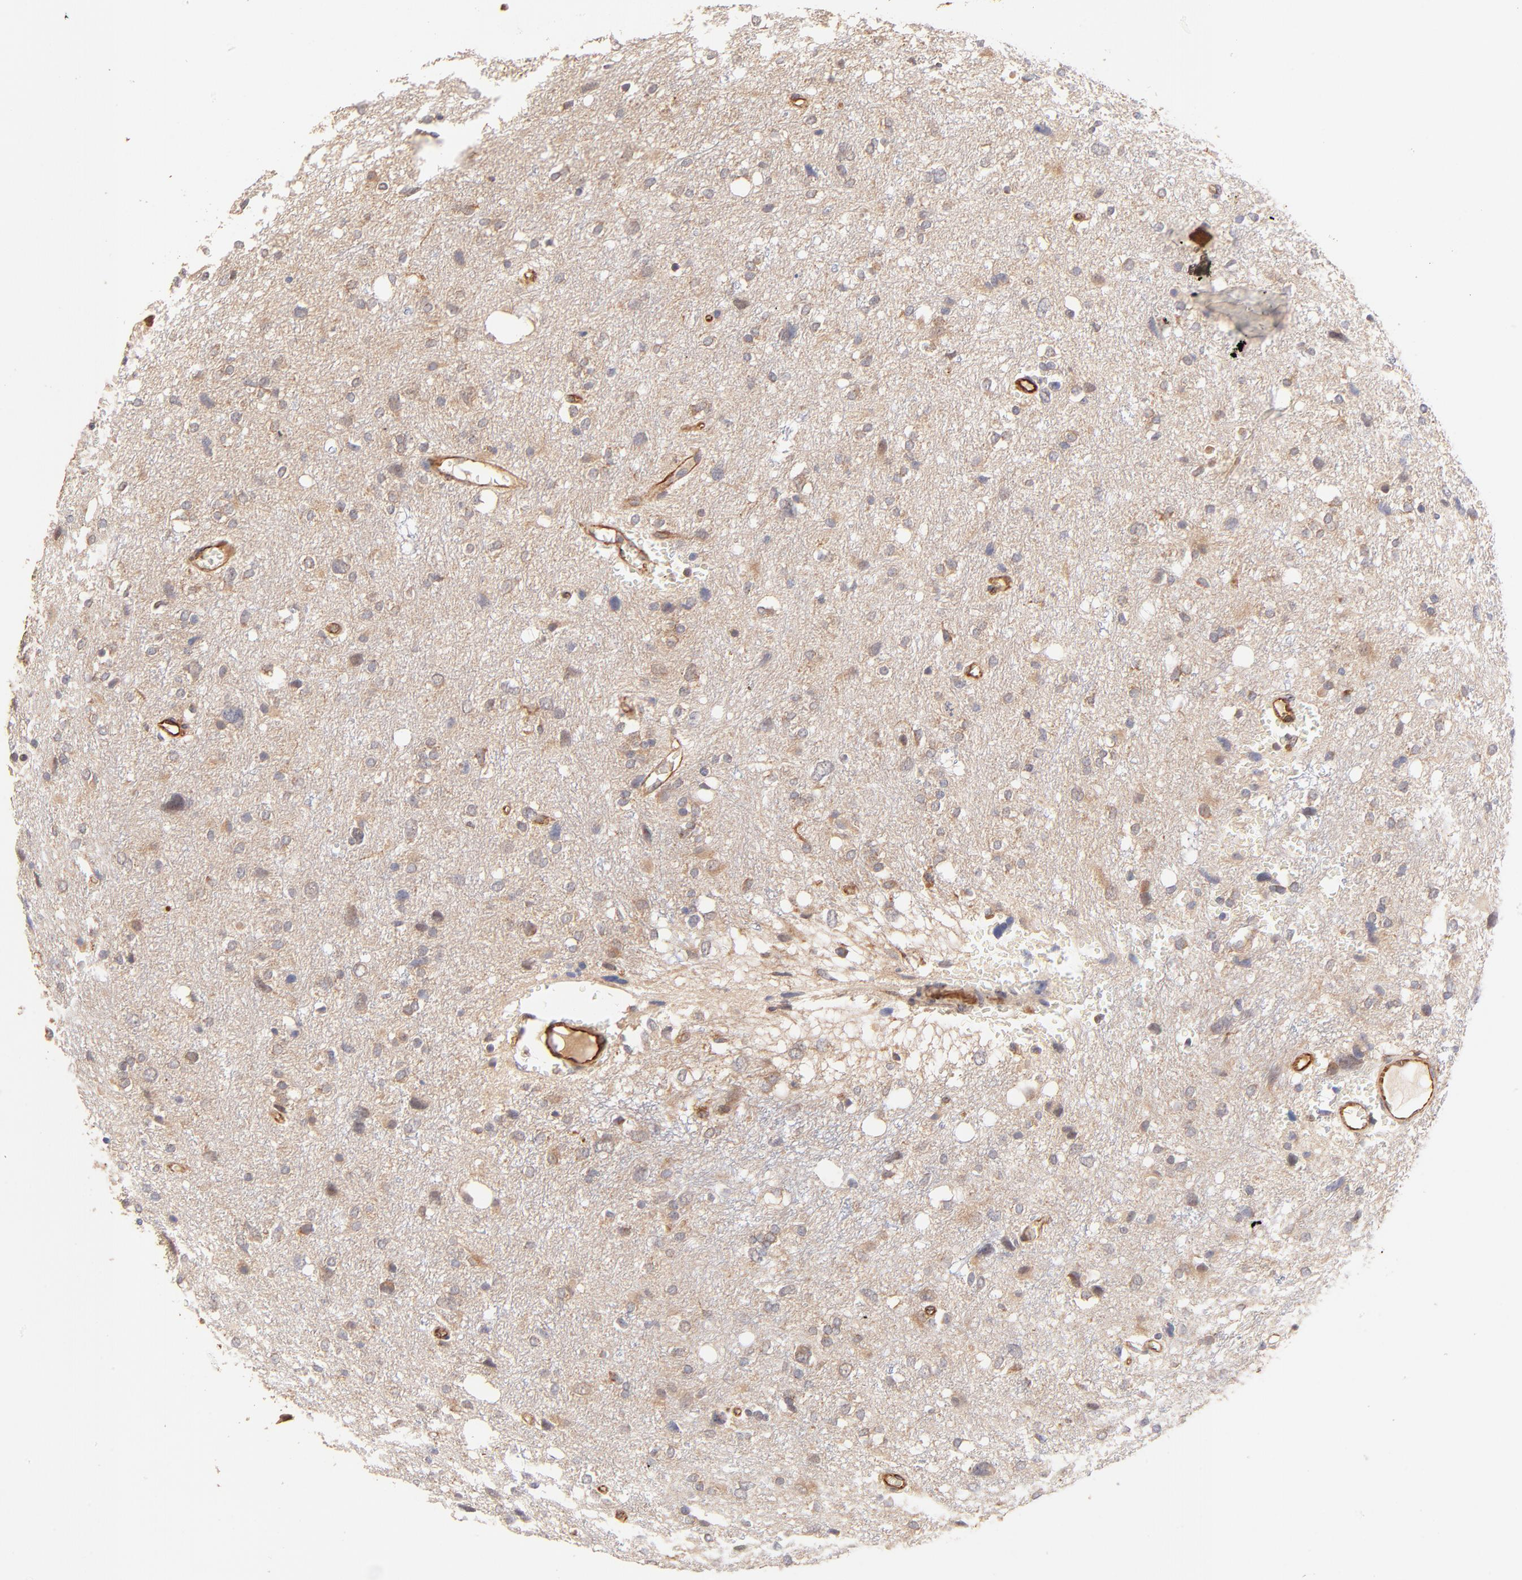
{"staining": {"intensity": "weak", "quantity": "25%-75%", "location": "cytoplasmic/membranous"}, "tissue": "glioma", "cell_type": "Tumor cells", "image_type": "cancer", "snomed": [{"axis": "morphology", "description": "Glioma, malignant, High grade"}, {"axis": "topography", "description": "Brain"}], "caption": "Immunohistochemistry image of neoplastic tissue: human high-grade glioma (malignant) stained using immunohistochemistry reveals low levels of weak protein expression localized specifically in the cytoplasmic/membranous of tumor cells, appearing as a cytoplasmic/membranous brown color.", "gene": "TNFAIP3", "patient": {"sex": "female", "age": 59}}